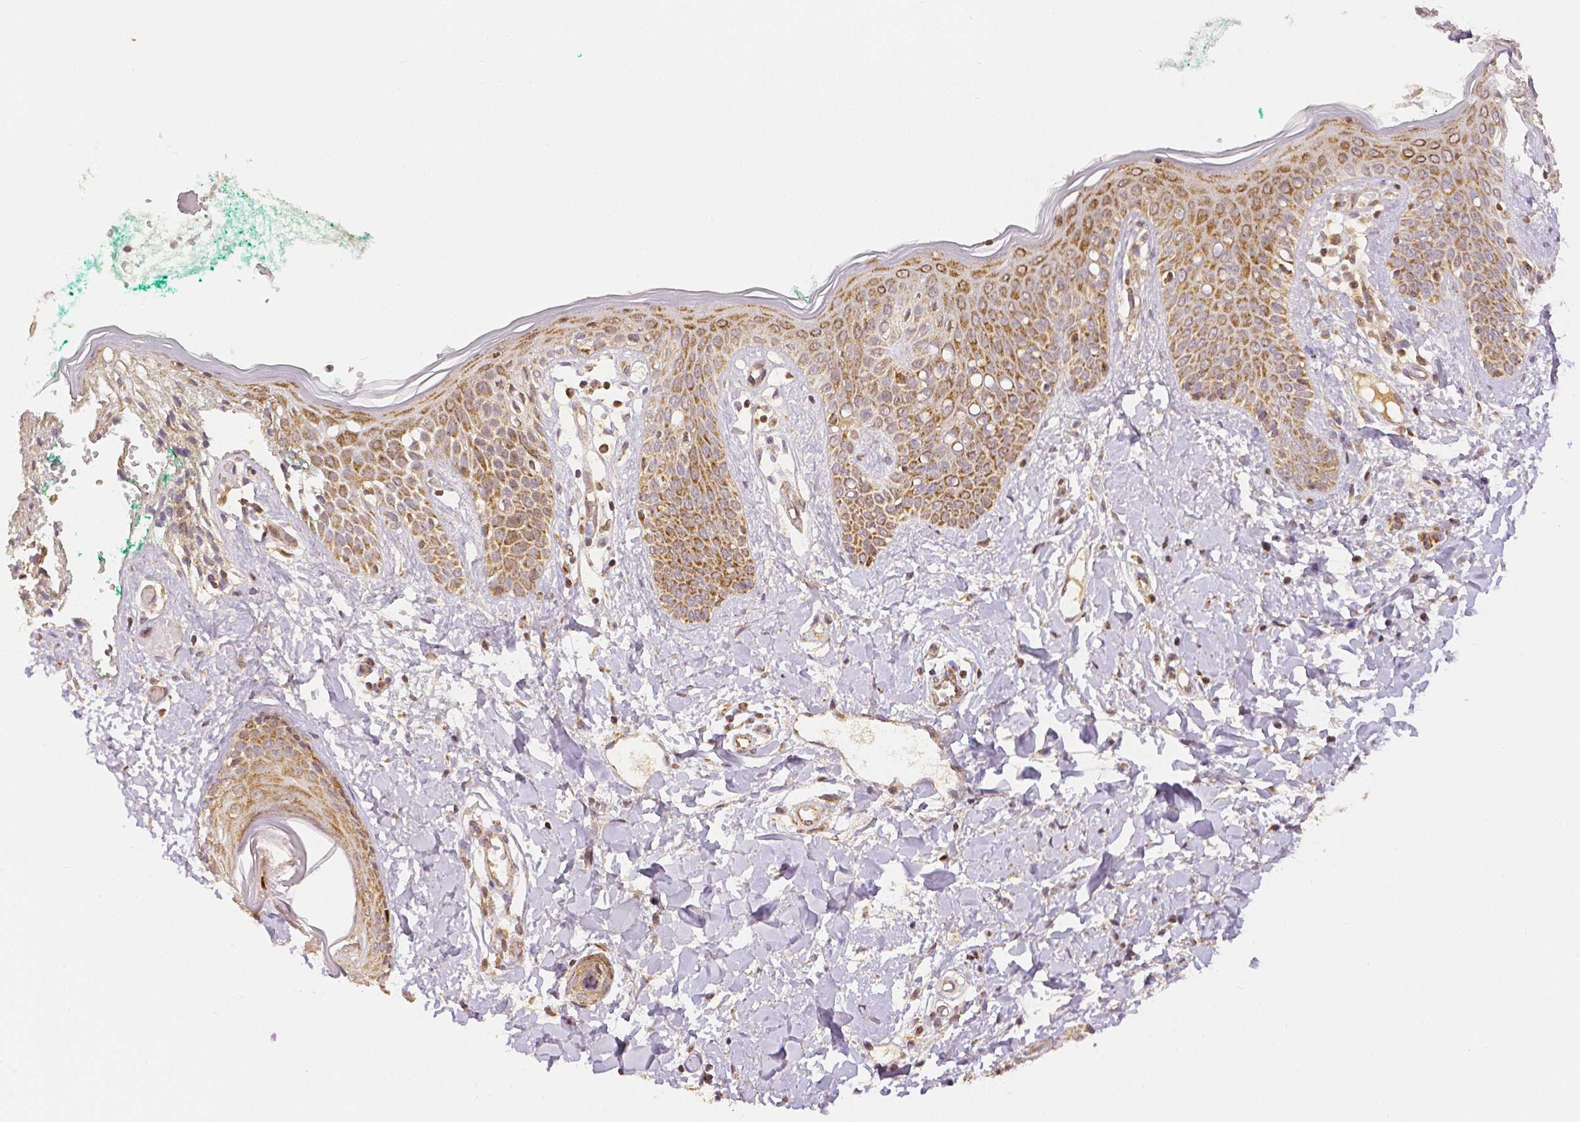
{"staining": {"intensity": "moderate", "quantity": "<25%", "location": "cytoplasmic/membranous"}, "tissue": "skin", "cell_type": "Fibroblasts", "image_type": "normal", "snomed": [{"axis": "morphology", "description": "Normal tissue, NOS"}, {"axis": "topography", "description": "Skin"}], "caption": "Immunohistochemistry (DAB) staining of normal skin exhibits moderate cytoplasmic/membranous protein expression in approximately <25% of fibroblasts.", "gene": "RHOT1", "patient": {"sex": "male", "age": 16}}